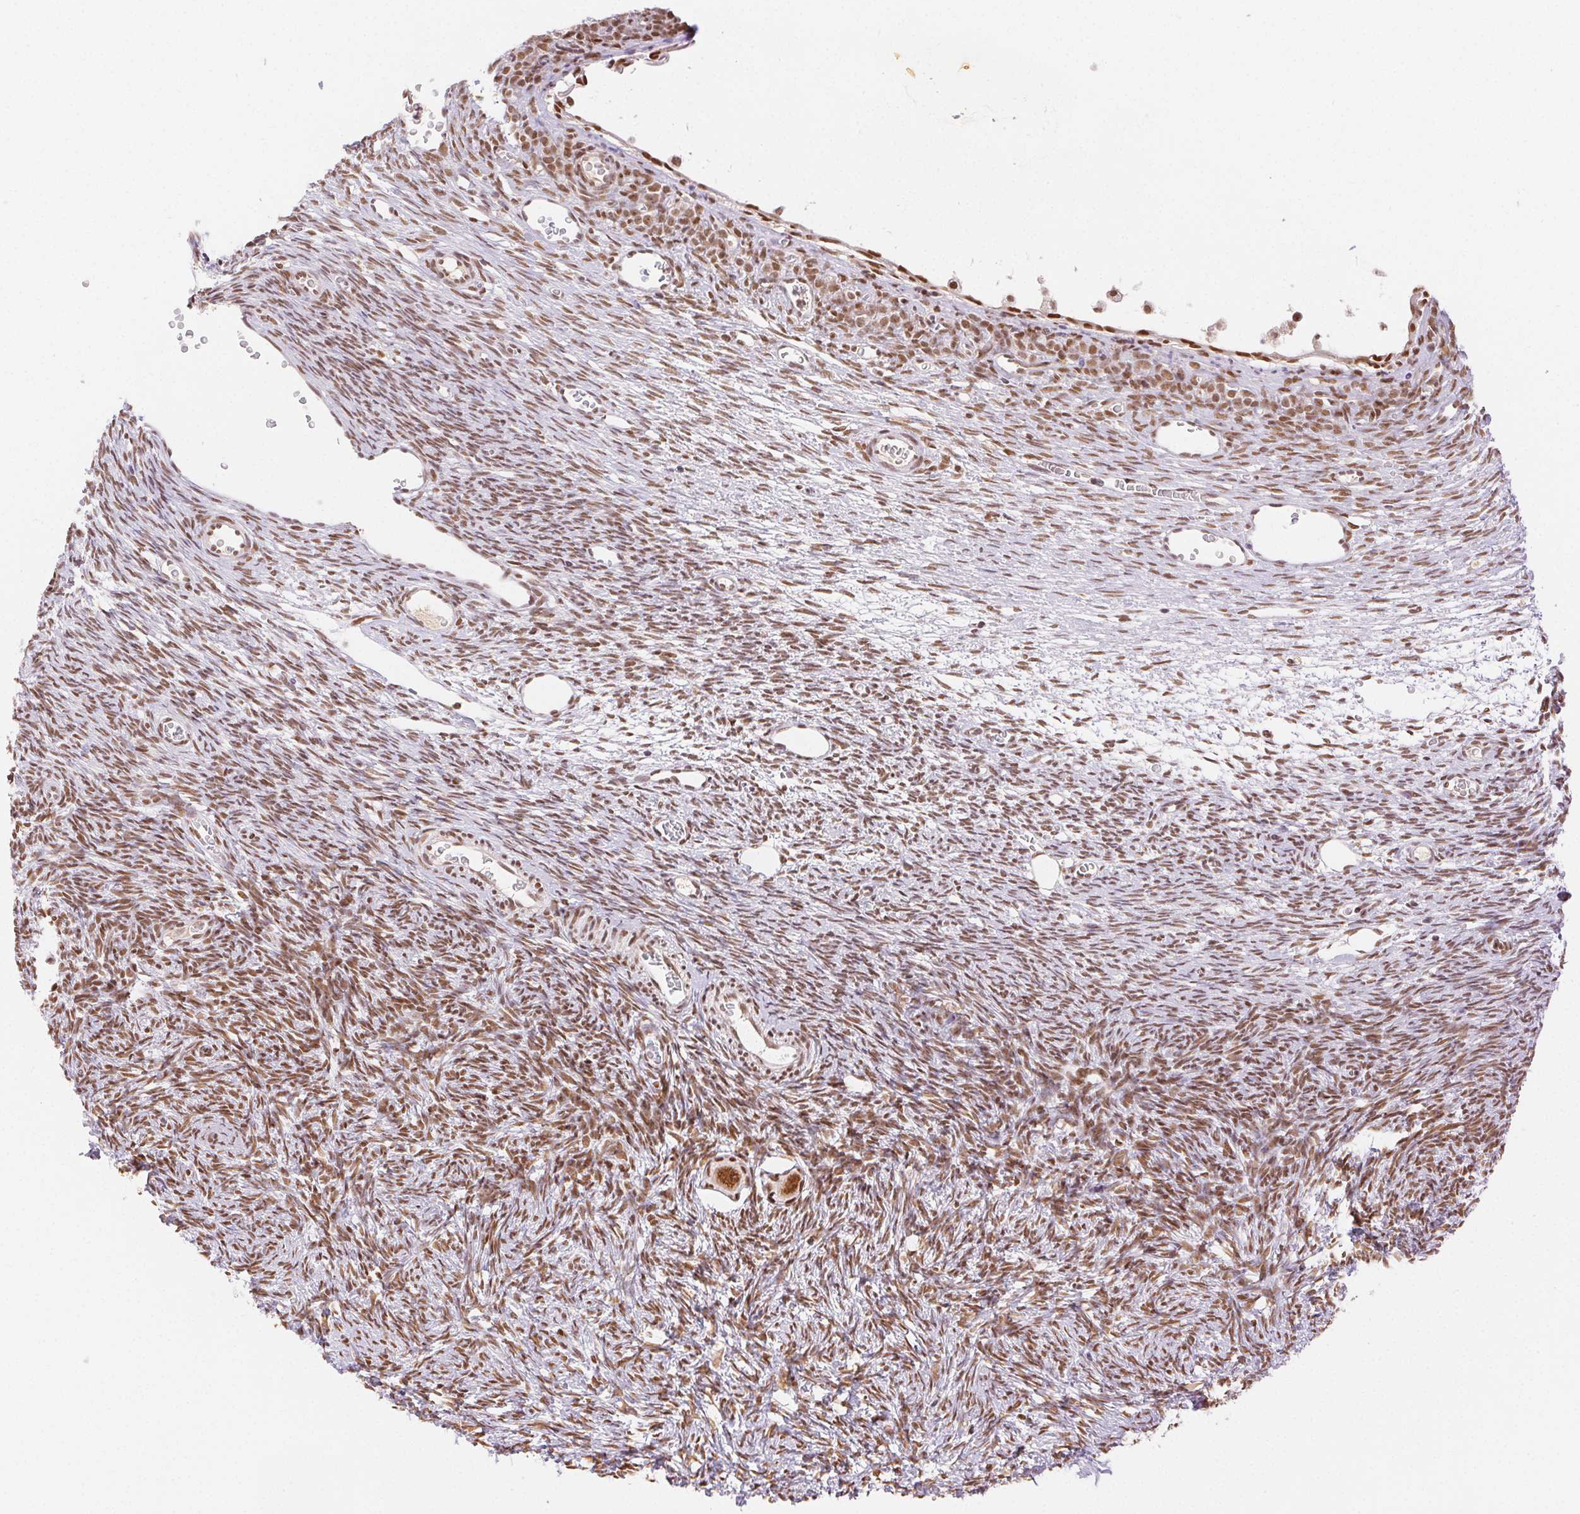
{"staining": {"intensity": "moderate", "quantity": ">75%", "location": "nuclear"}, "tissue": "ovary", "cell_type": "Follicle cells", "image_type": "normal", "snomed": [{"axis": "morphology", "description": "Normal tissue, NOS"}, {"axis": "topography", "description": "Ovary"}], "caption": "Ovary stained with a brown dye exhibits moderate nuclear positive expression in approximately >75% of follicle cells.", "gene": "H2AZ1", "patient": {"sex": "female", "age": 34}}